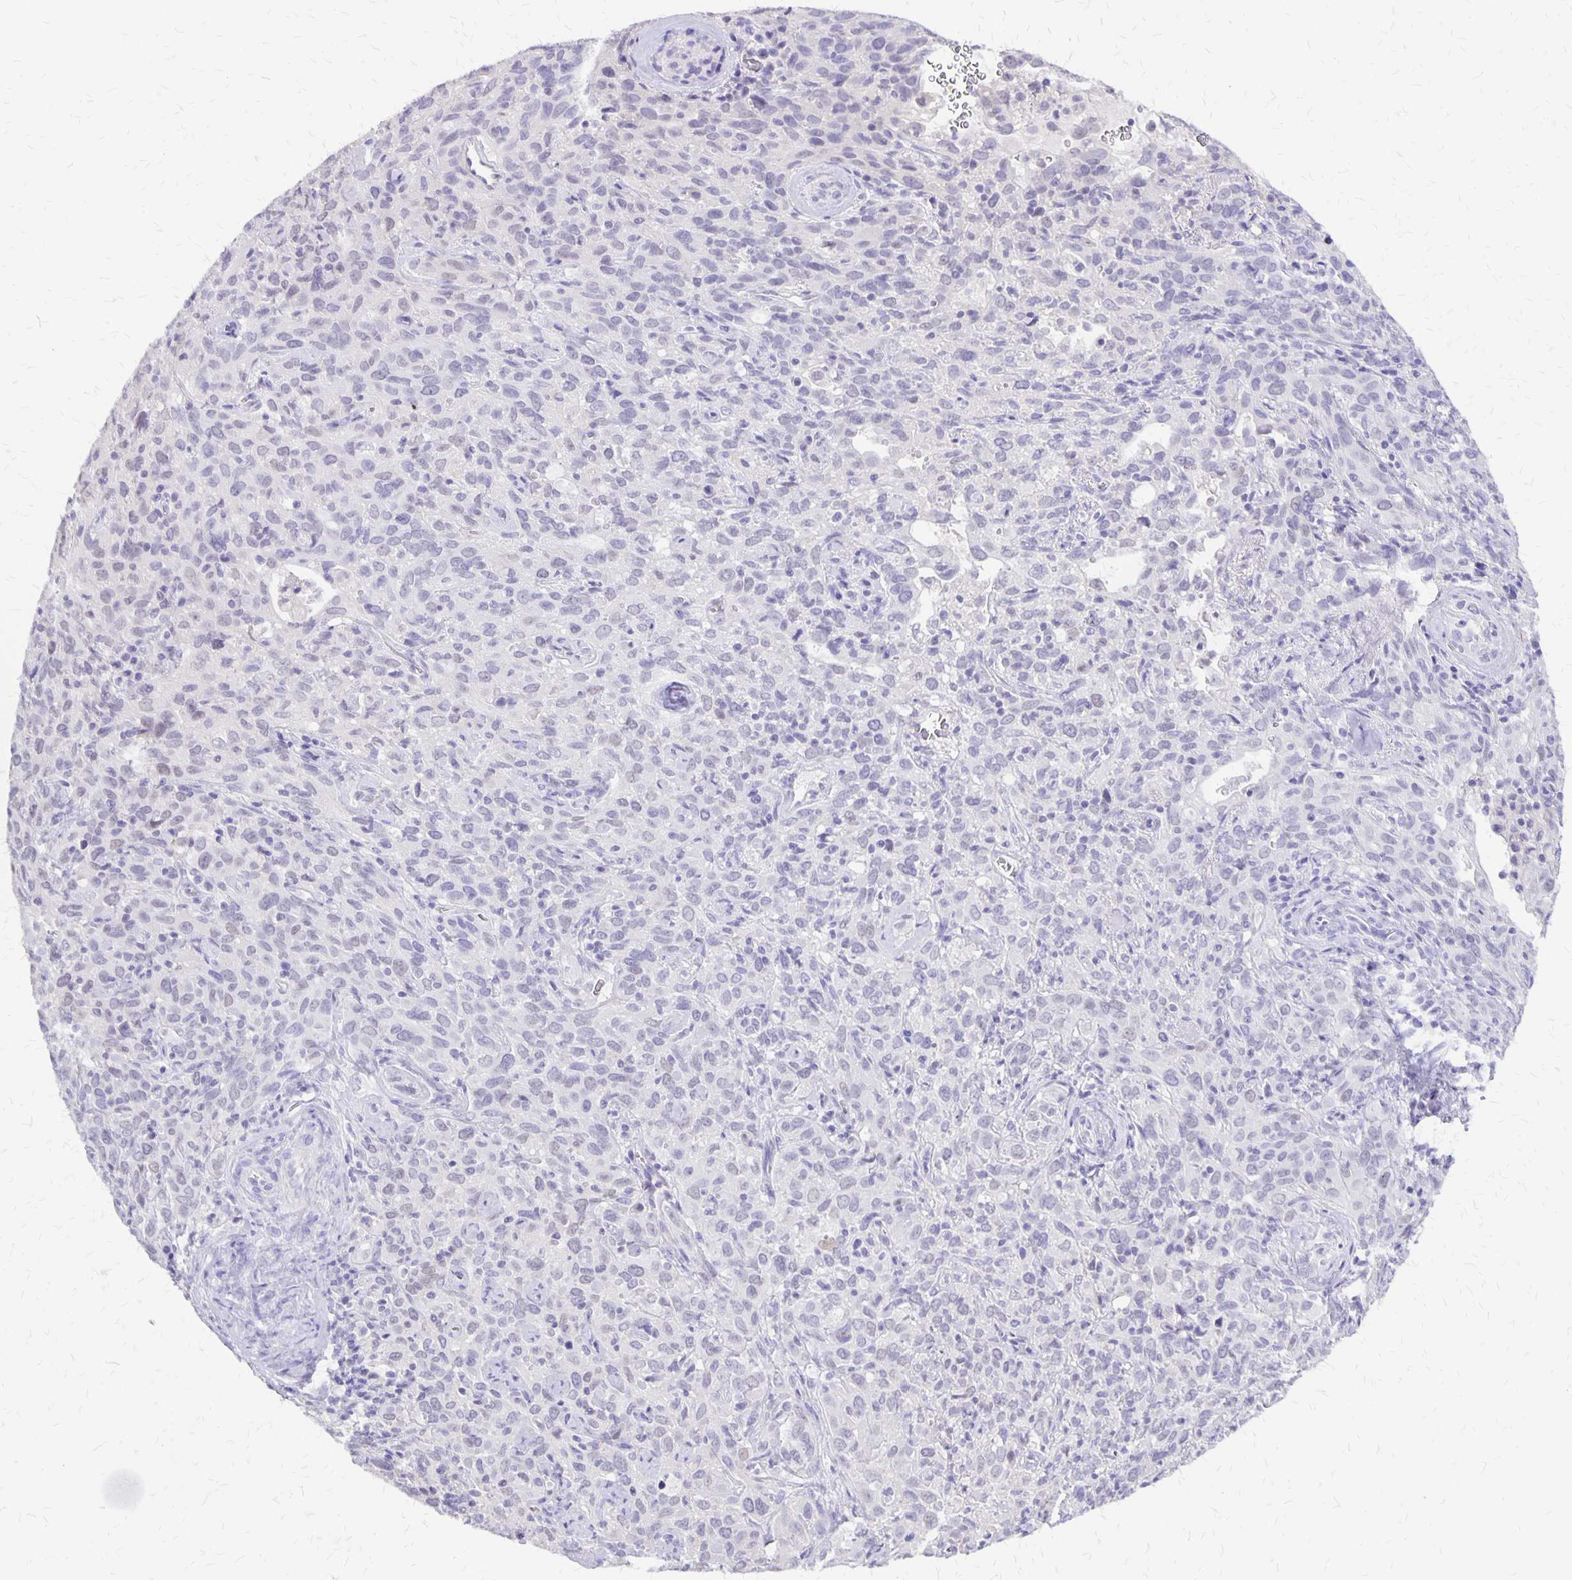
{"staining": {"intensity": "negative", "quantity": "none", "location": "none"}, "tissue": "cervical cancer", "cell_type": "Tumor cells", "image_type": "cancer", "snomed": [{"axis": "morphology", "description": "Normal tissue, NOS"}, {"axis": "morphology", "description": "Squamous cell carcinoma, NOS"}, {"axis": "topography", "description": "Cervix"}], "caption": "A high-resolution image shows immunohistochemistry staining of squamous cell carcinoma (cervical), which shows no significant positivity in tumor cells.", "gene": "SI", "patient": {"sex": "female", "age": 51}}